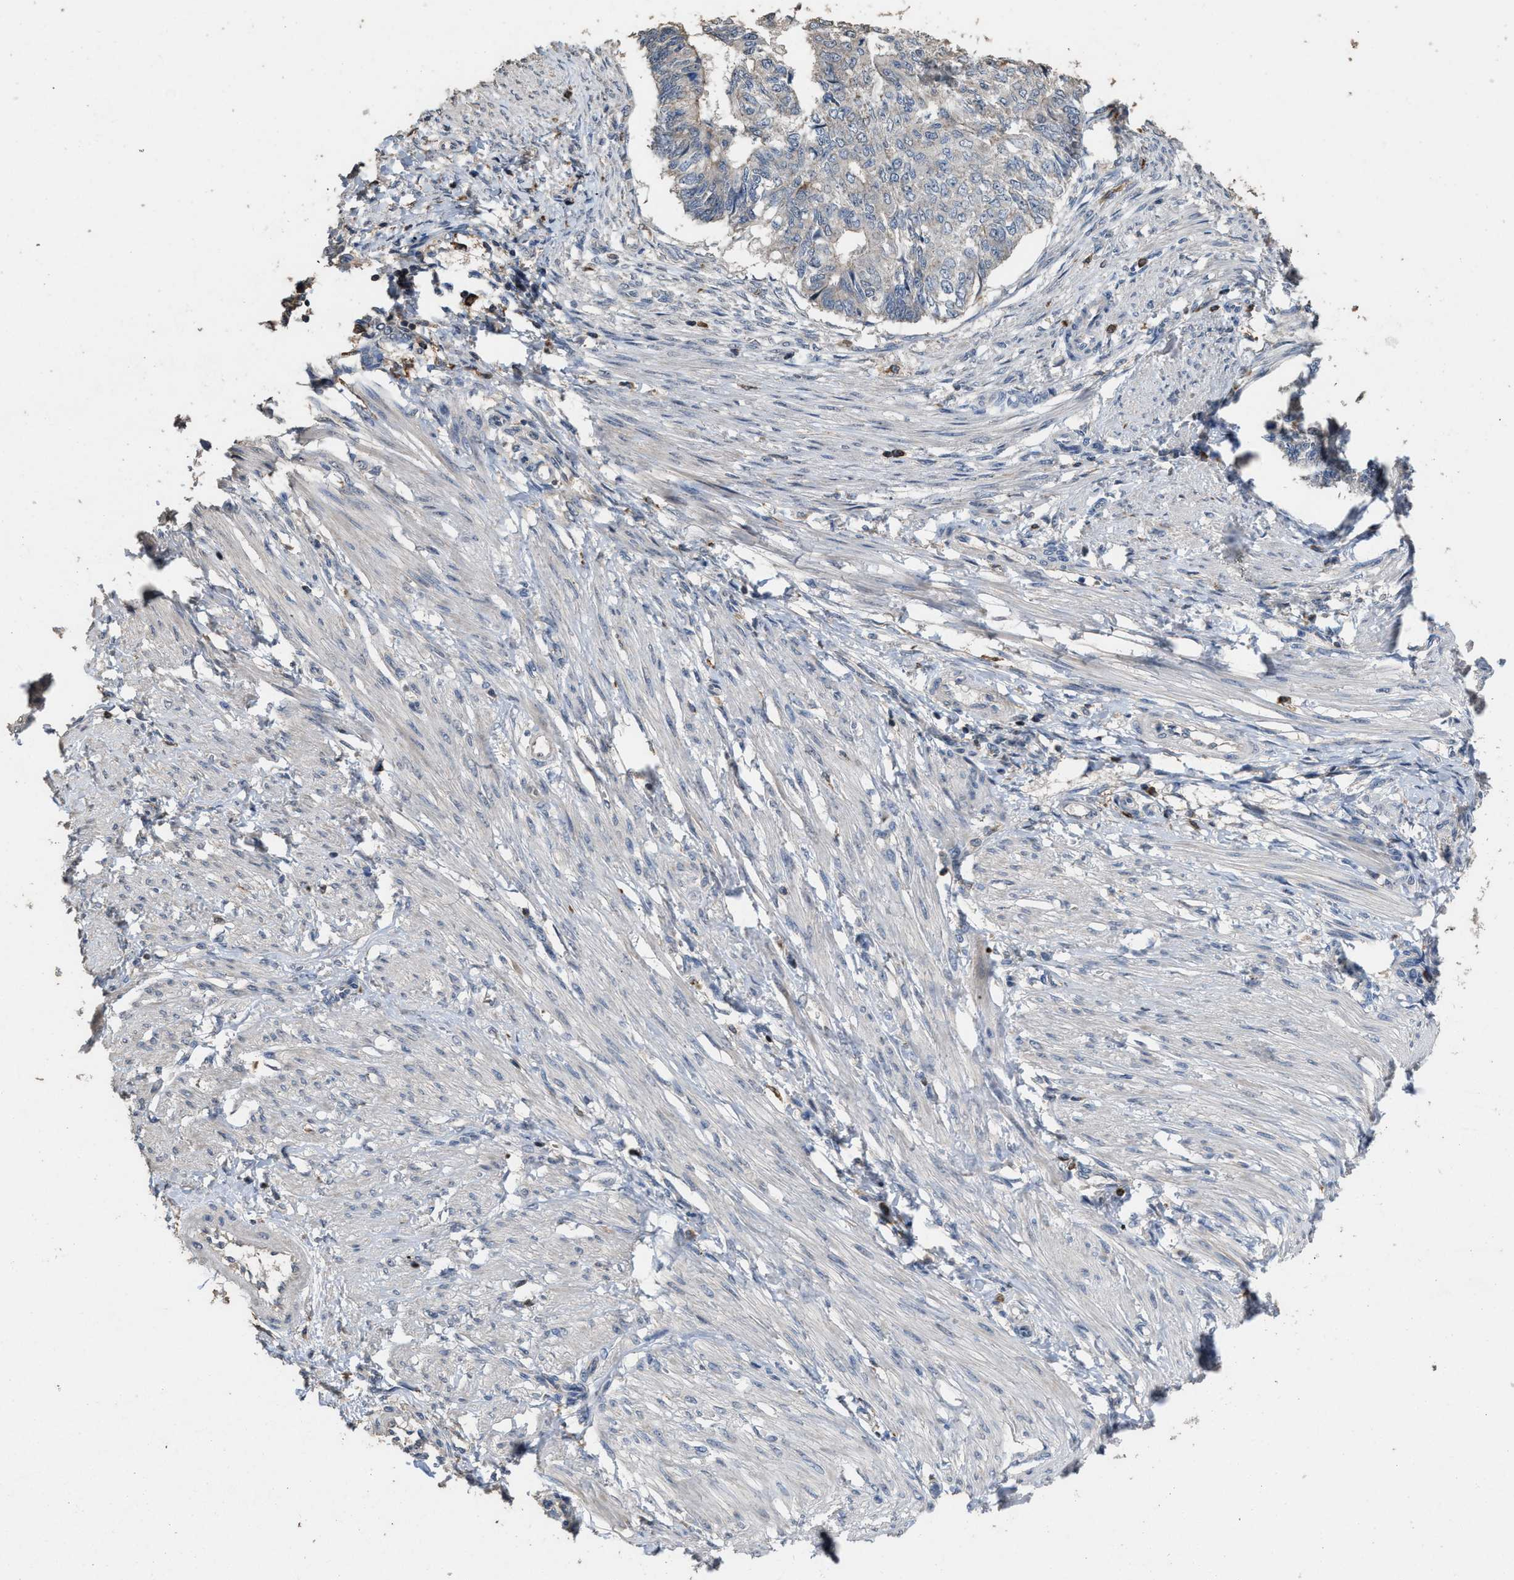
{"staining": {"intensity": "negative", "quantity": "none", "location": "none"}, "tissue": "endometrial cancer", "cell_type": "Tumor cells", "image_type": "cancer", "snomed": [{"axis": "morphology", "description": "Adenocarcinoma, NOS"}, {"axis": "topography", "description": "Endometrium"}], "caption": "Immunohistochemical staining of human endometrial adenocarcinoma demonstrates no significant positivity in tumor cells. (Stains: DAB (3,3'-diaminobenzidine) immunohistochemistry with hematoxylin counter stain, Microscopy: brightfield microscopy at high magnification).", "gene": "TDRKH", "patient": {"sex": "female", "age": 32}}